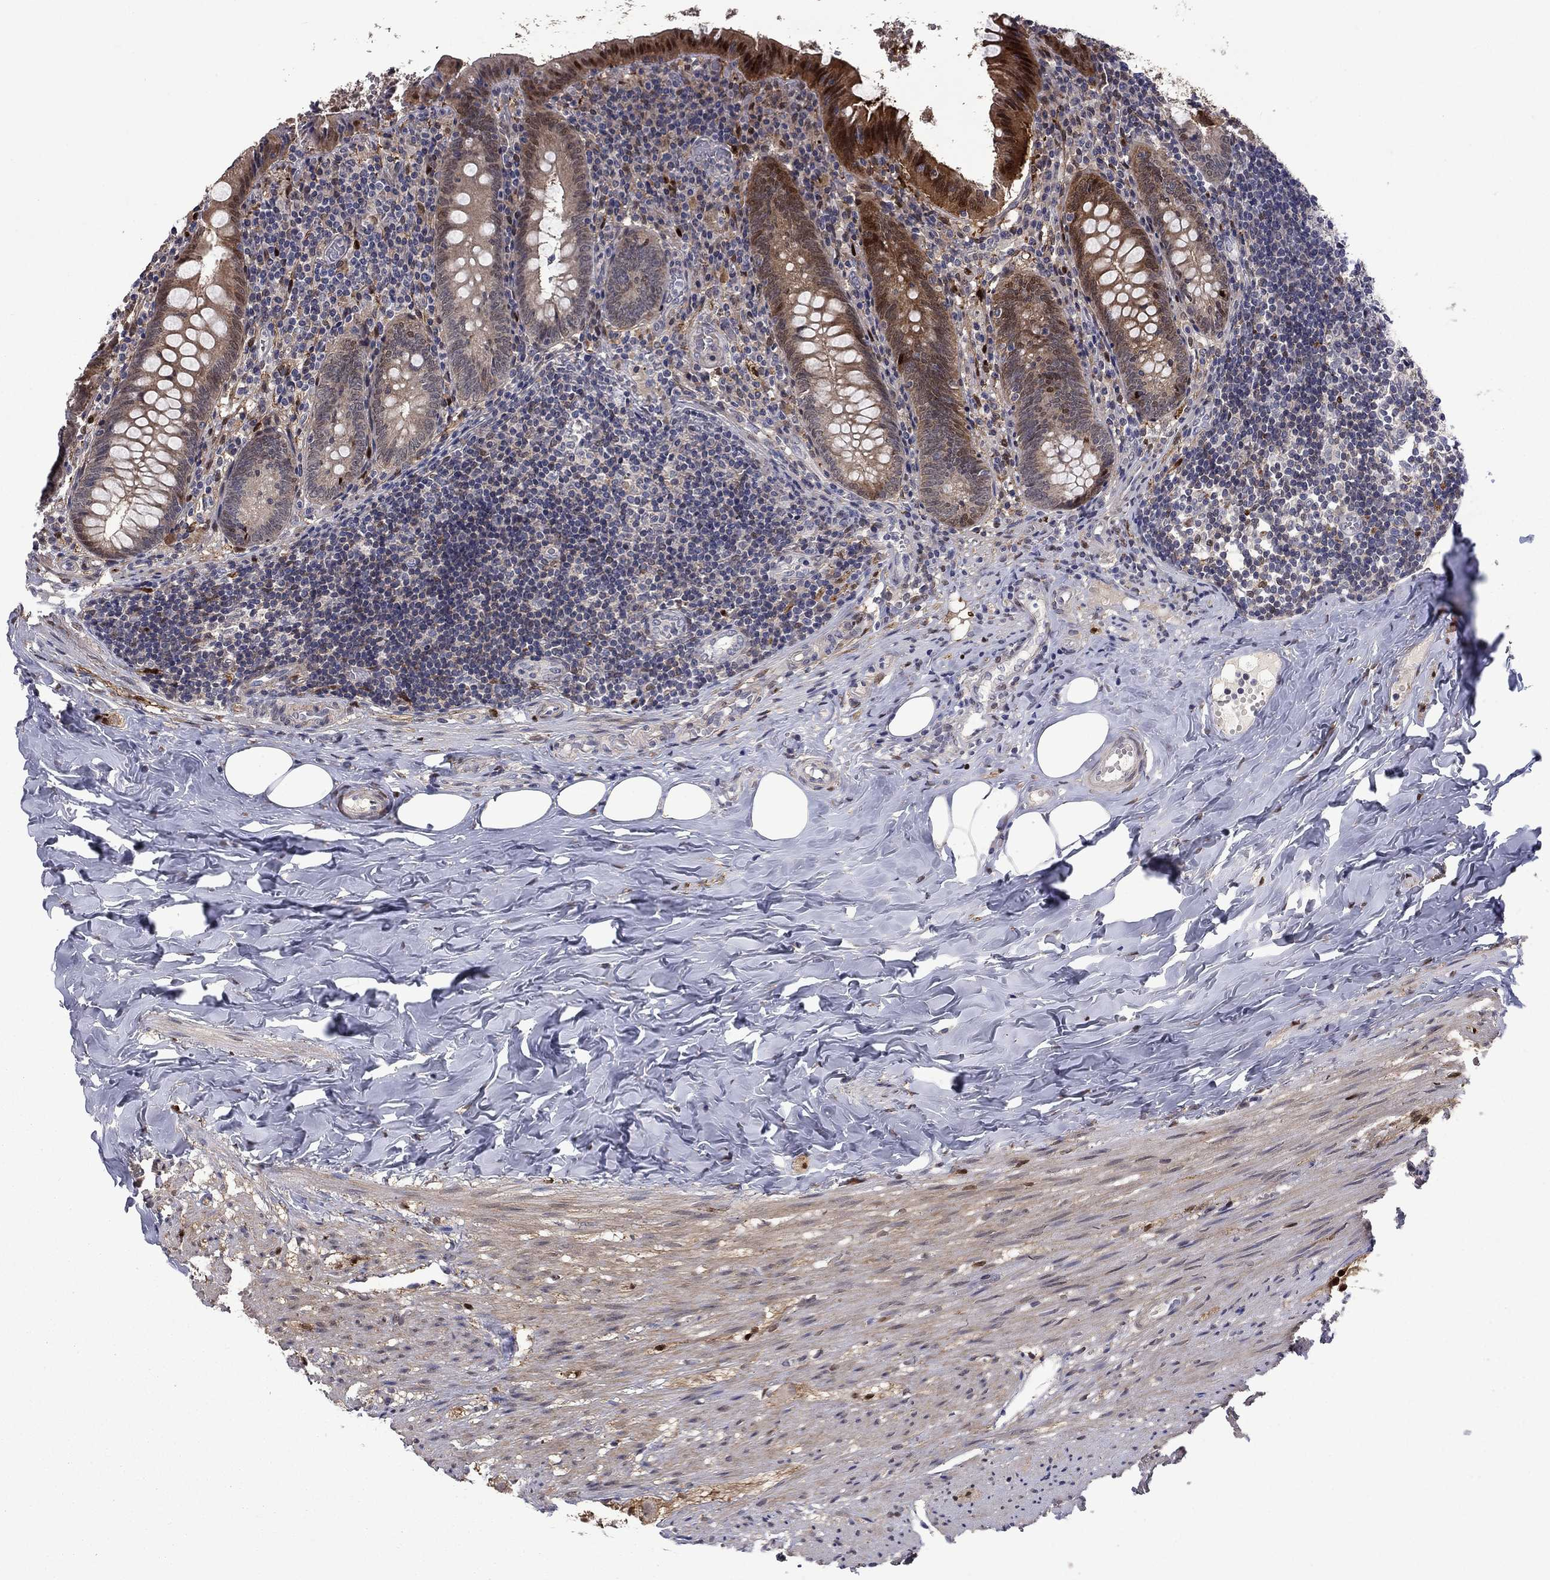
{"staining": {"intensity": "strong", "quantity": "<25%", "location": "cytoplasmic/membranous,nuclear"}, "tissue": "appendix", "cell_type": "Glandular cells", "image_type": "normal", "snomed": [{"axis": "morphology", "description": "Normal tissue, NOS"}, {"axis": "topography", "description": "Appendix"}], "caption": "Immunohistochemical staining of normal appendix exhibits strong cytoplasmic/membranous,nuclear protein positivity in about <25% of glandular cells. The protein of interest is shown in brown color, while the nuclei are stained blue.", "gene": "CBR1", "patient": {"sex": "female", "age": 23}}